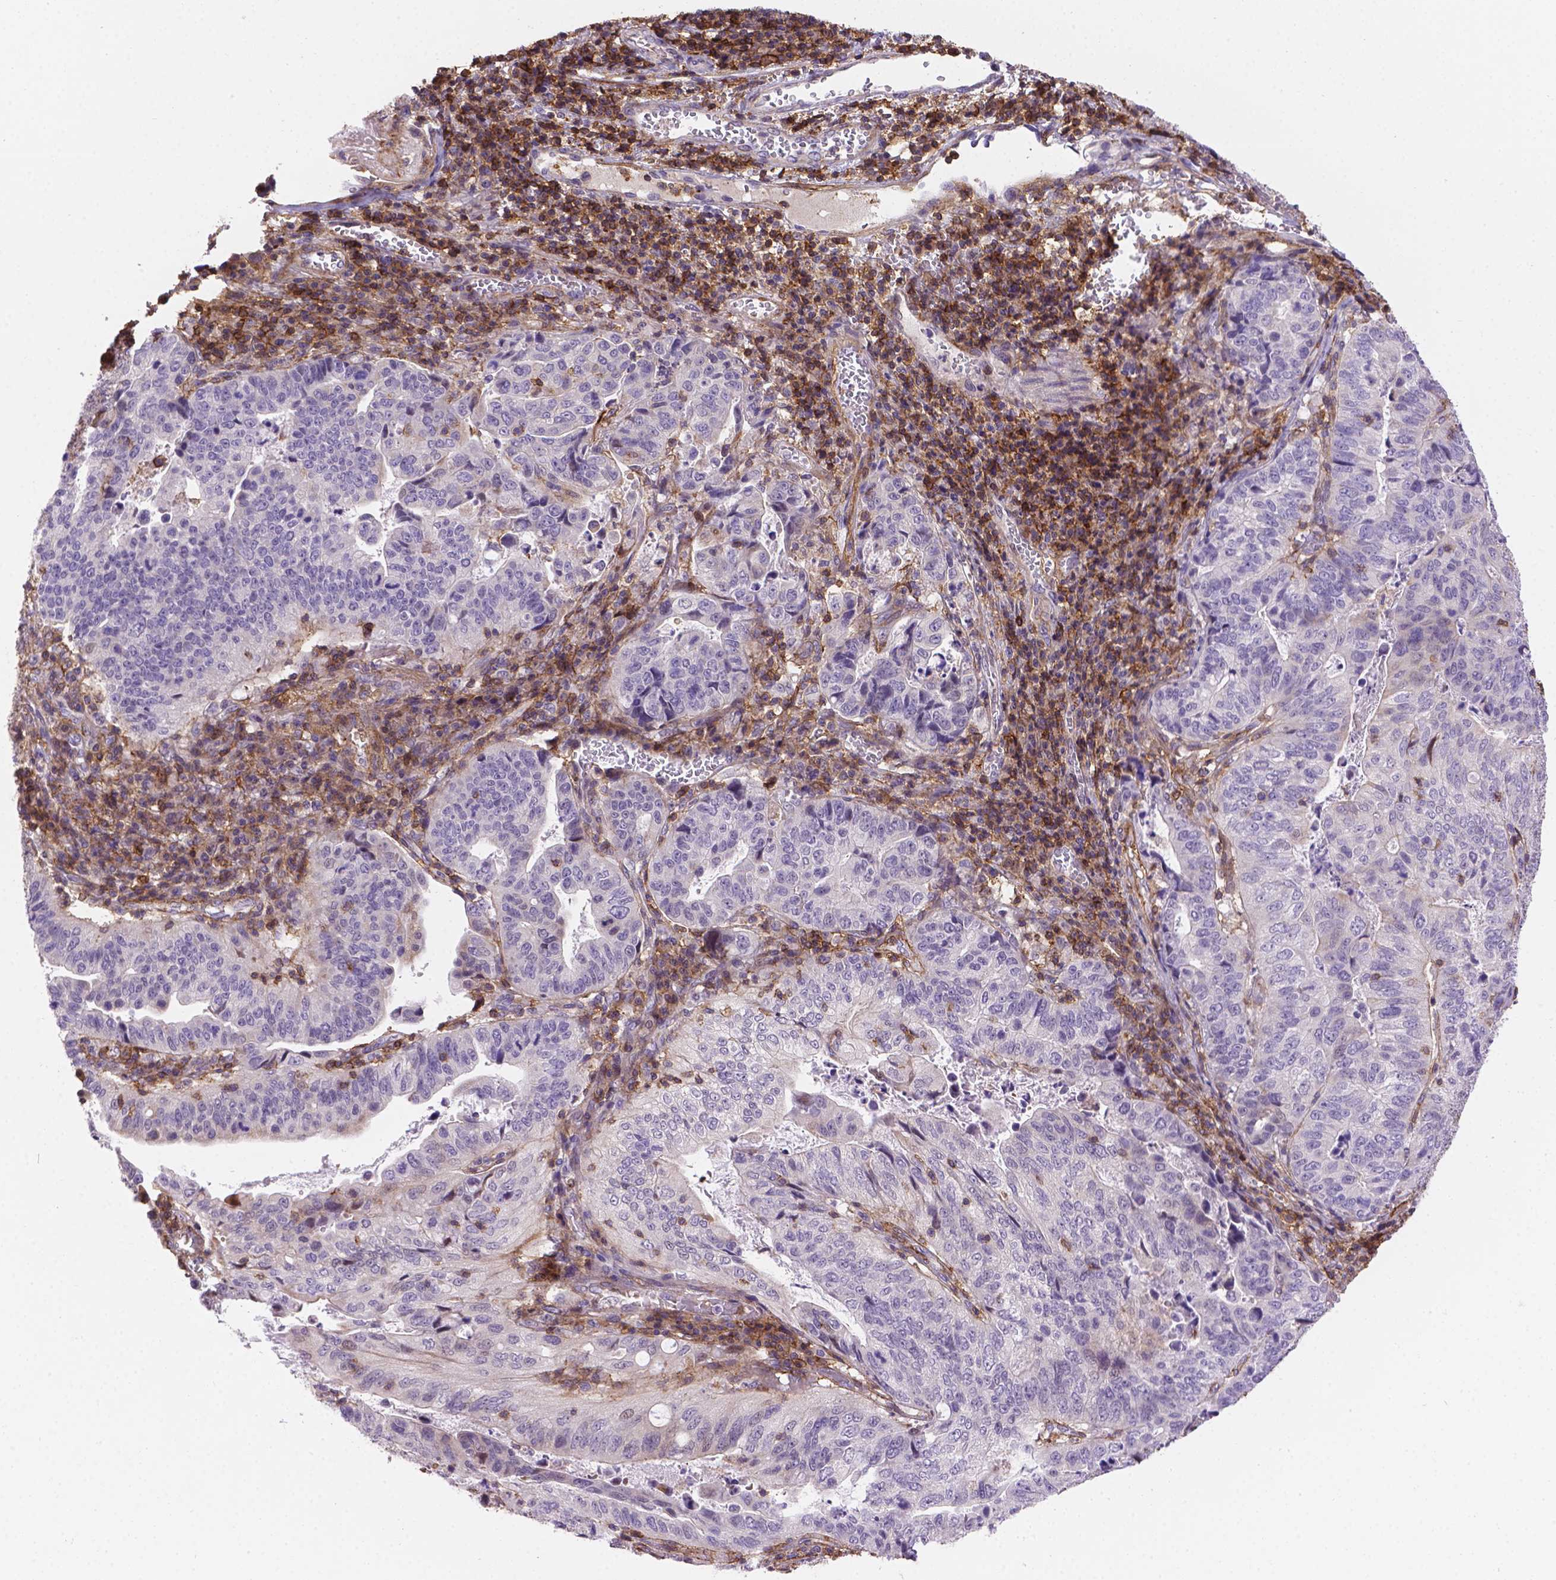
{"staining": {"intensity": "negative", "quantity": "none", "location": "none"}, "tissue": "stomach cancer", "cell_type": "Tumor cells", "image_type": "cancer", "snomed": [{"axis": "morphology", "description": "Adenocarcinoma, NOS"}, {"axis": "topography", "description": "Stomach, upper"}], "caption": "Tumor cells are negative for brown protein staining in stomach cancer.", "gene": "ACAD10", "patient": {"sex": "female", "age": 67}}